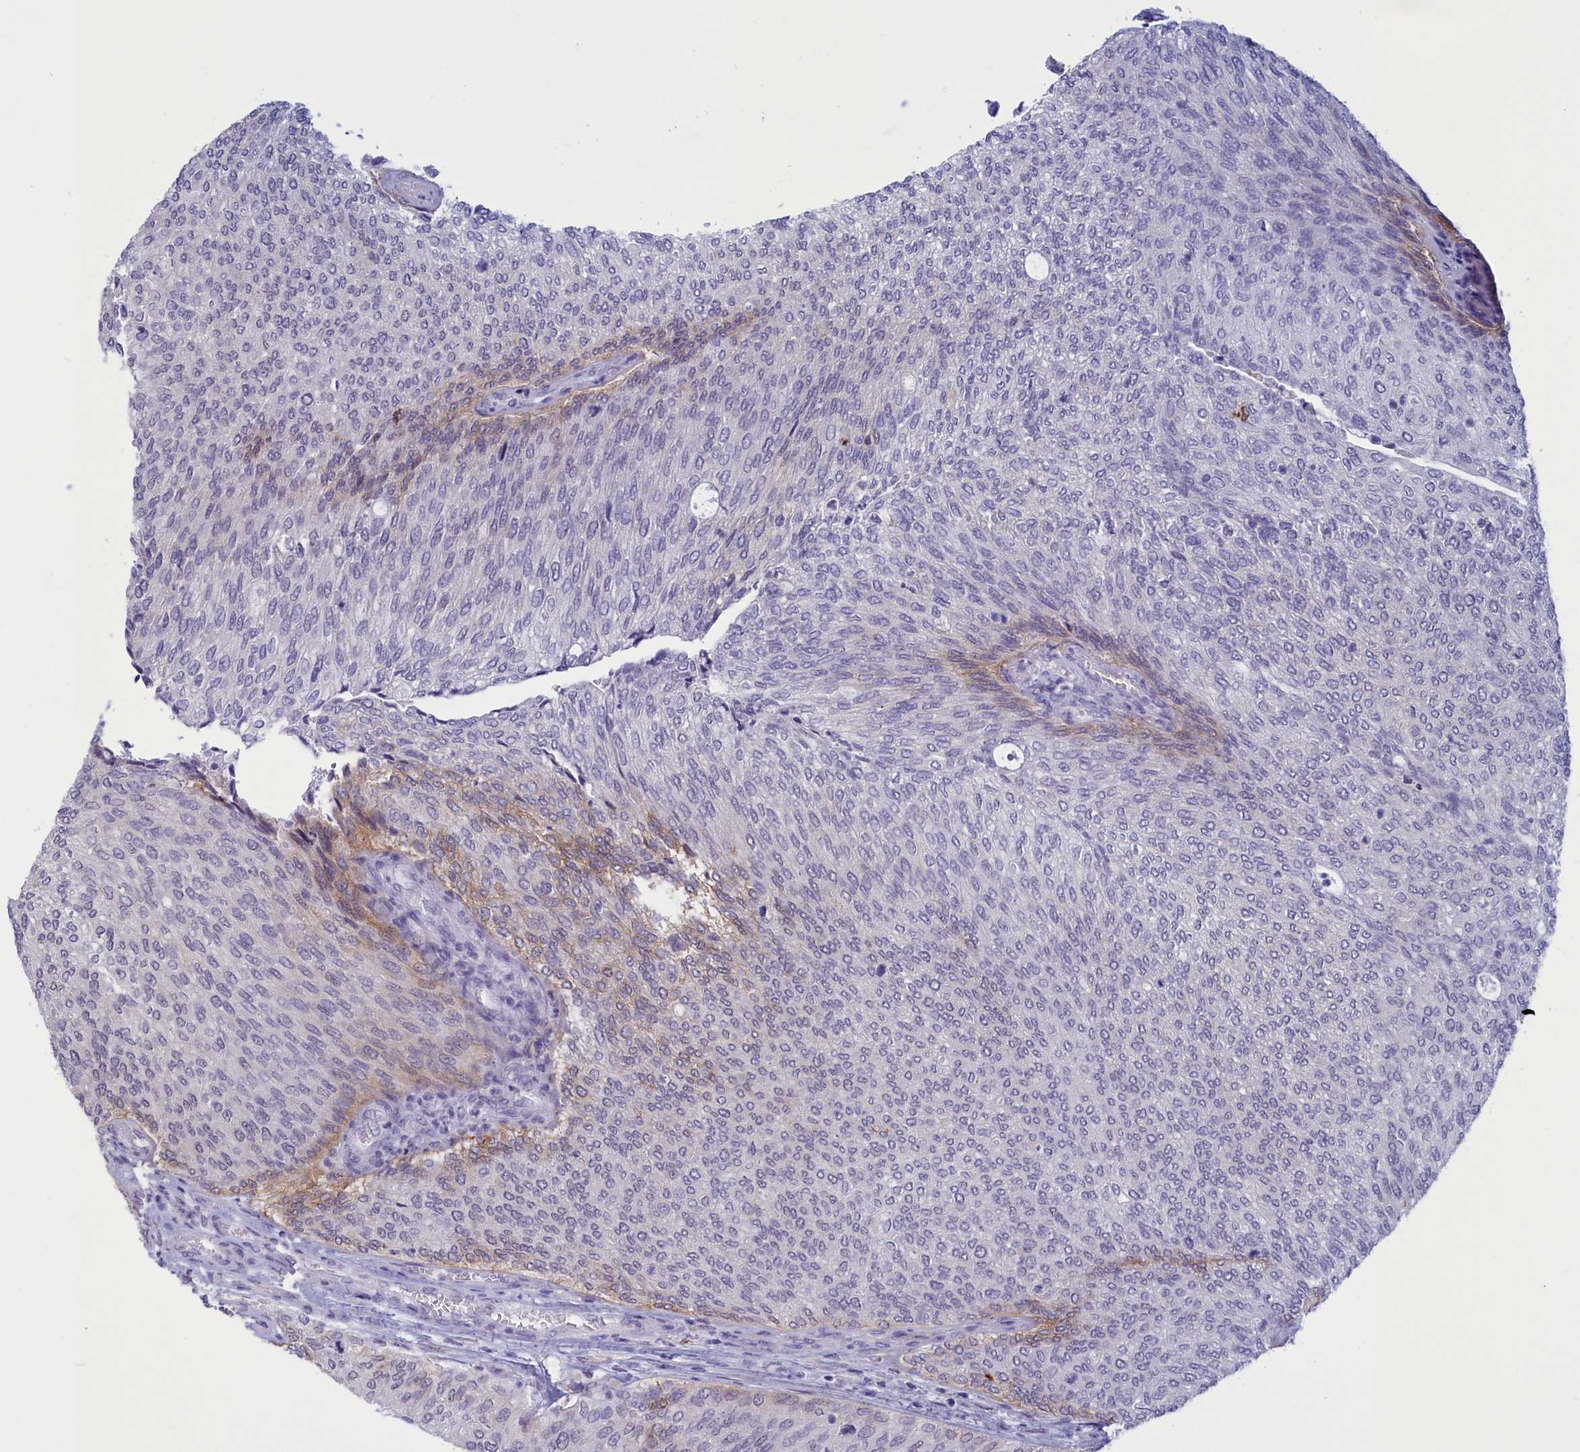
{"staining": {"intensity": "weak", "quantity": "<25%", "location": "cytoplasmic/membranous"}, "tissue": "urothelial cancer", "cell_type": "Tumor cells", "image_type": "cancer", "snomed": [{"axis": "morphology", "description": "Urothelial carcinoma, Low grade"}, {"axis": "topography", "description": "Urinary bladder"}], "caption": "DAB (3,3'-diaminobenzidine) immunohistochemical staining of human urothelial cancer shows no significant staining in tumor cells.", "gene": "ELOA2", "patient": {"sex": "female", "age": 79}}